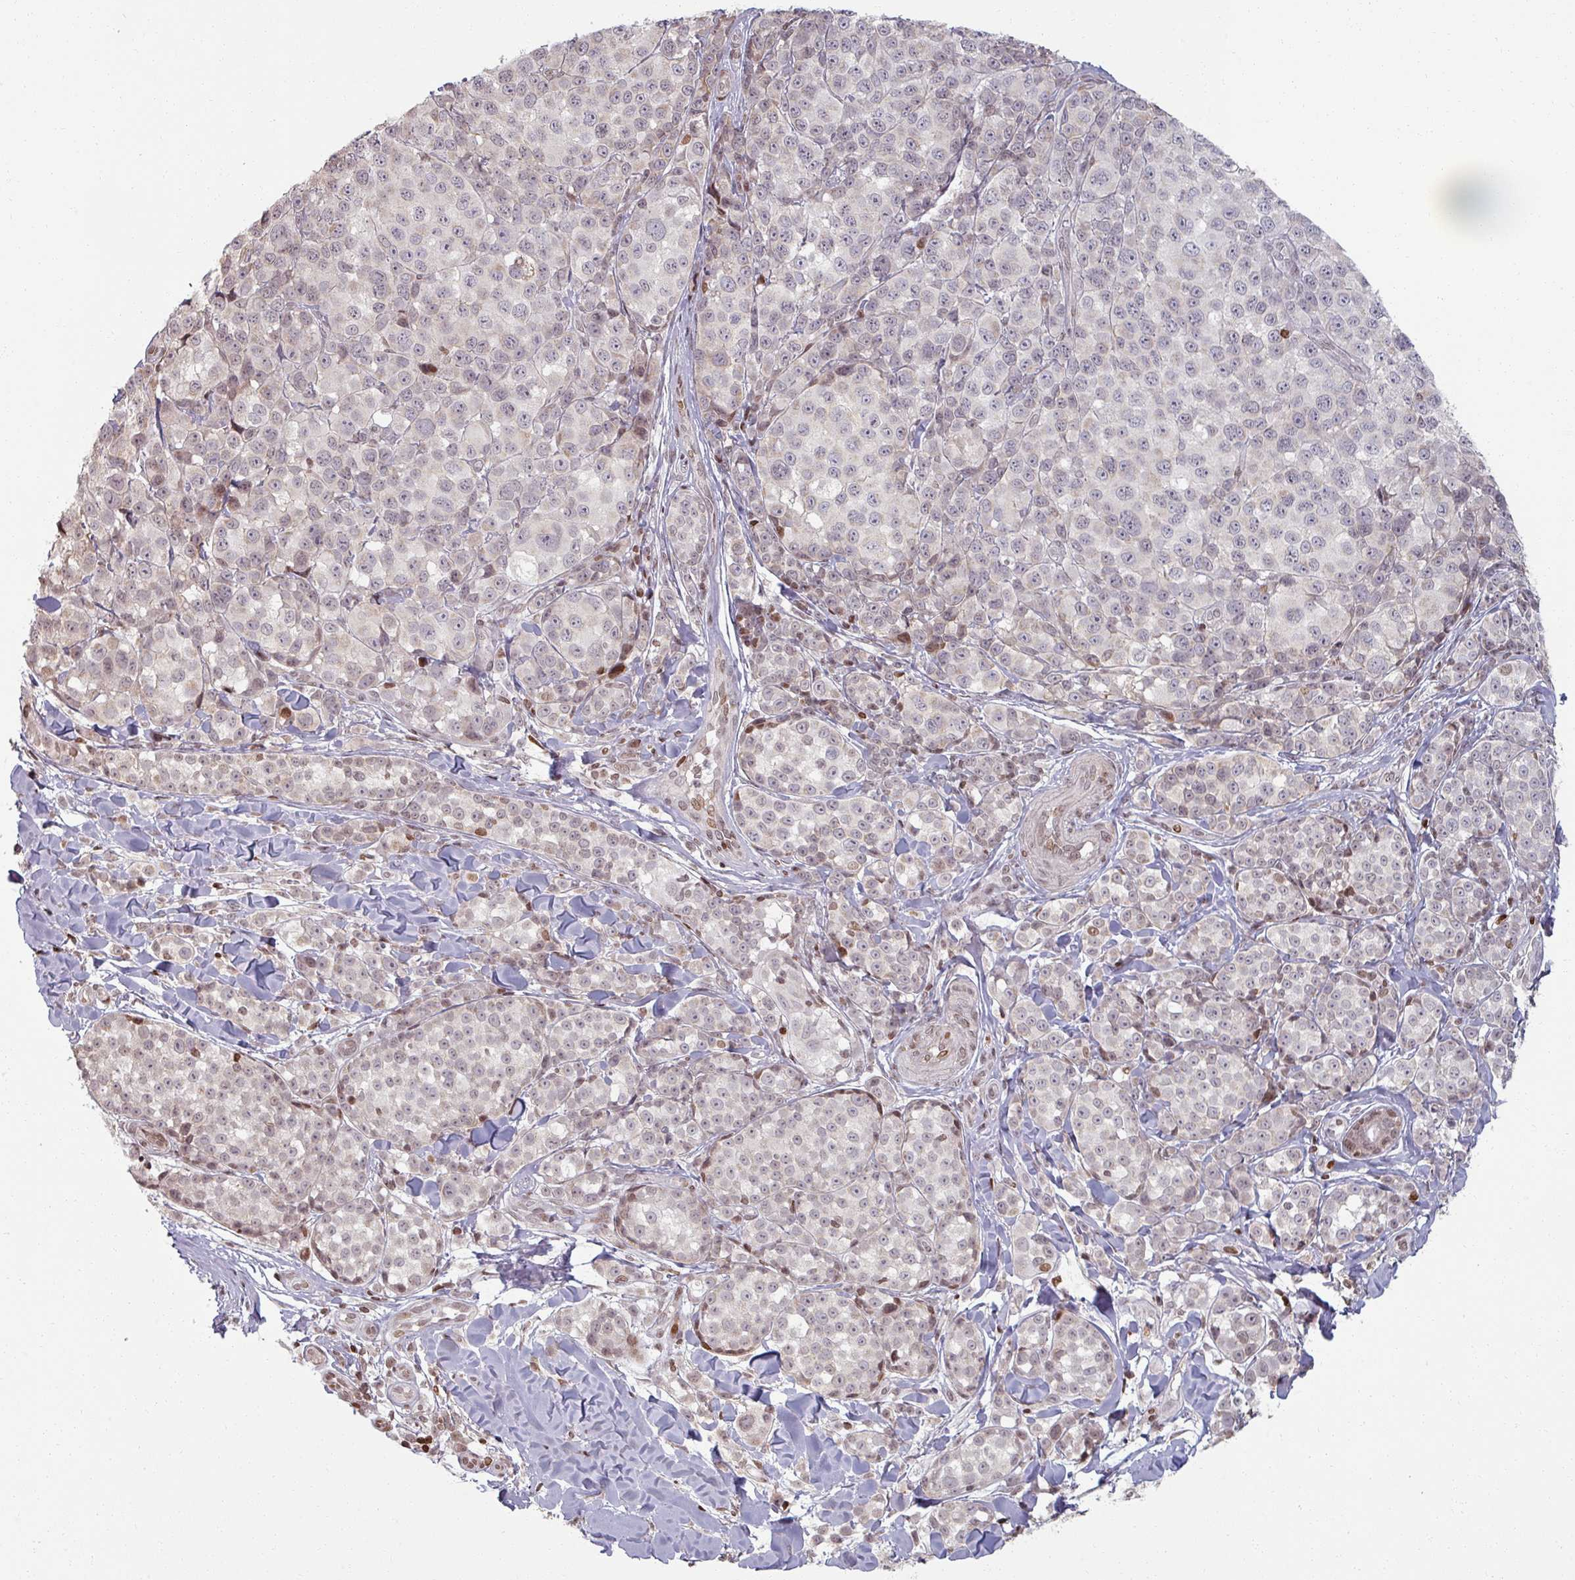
{"staining": {"intensity": "weak", "quantity": "<25%", "location": "nuclear"}, "tissue": "melanoma", "cell_type": "Tumor cells", "image_type": "cancer", "snomed": [{"axis": "morphology", "description": "Malignant melanoma, NOS"}, {"axis": "topography", "description": "Skin"}], "caption": "This histopathology image is of melanoma stained with immunohistochemistry (IHC) to label a protein in brown with the nuclei are counter-stained blue. There is no staining in tumor cells.", "gene": "NCOR1", "patient": {"sex": "female", "age": 35}}